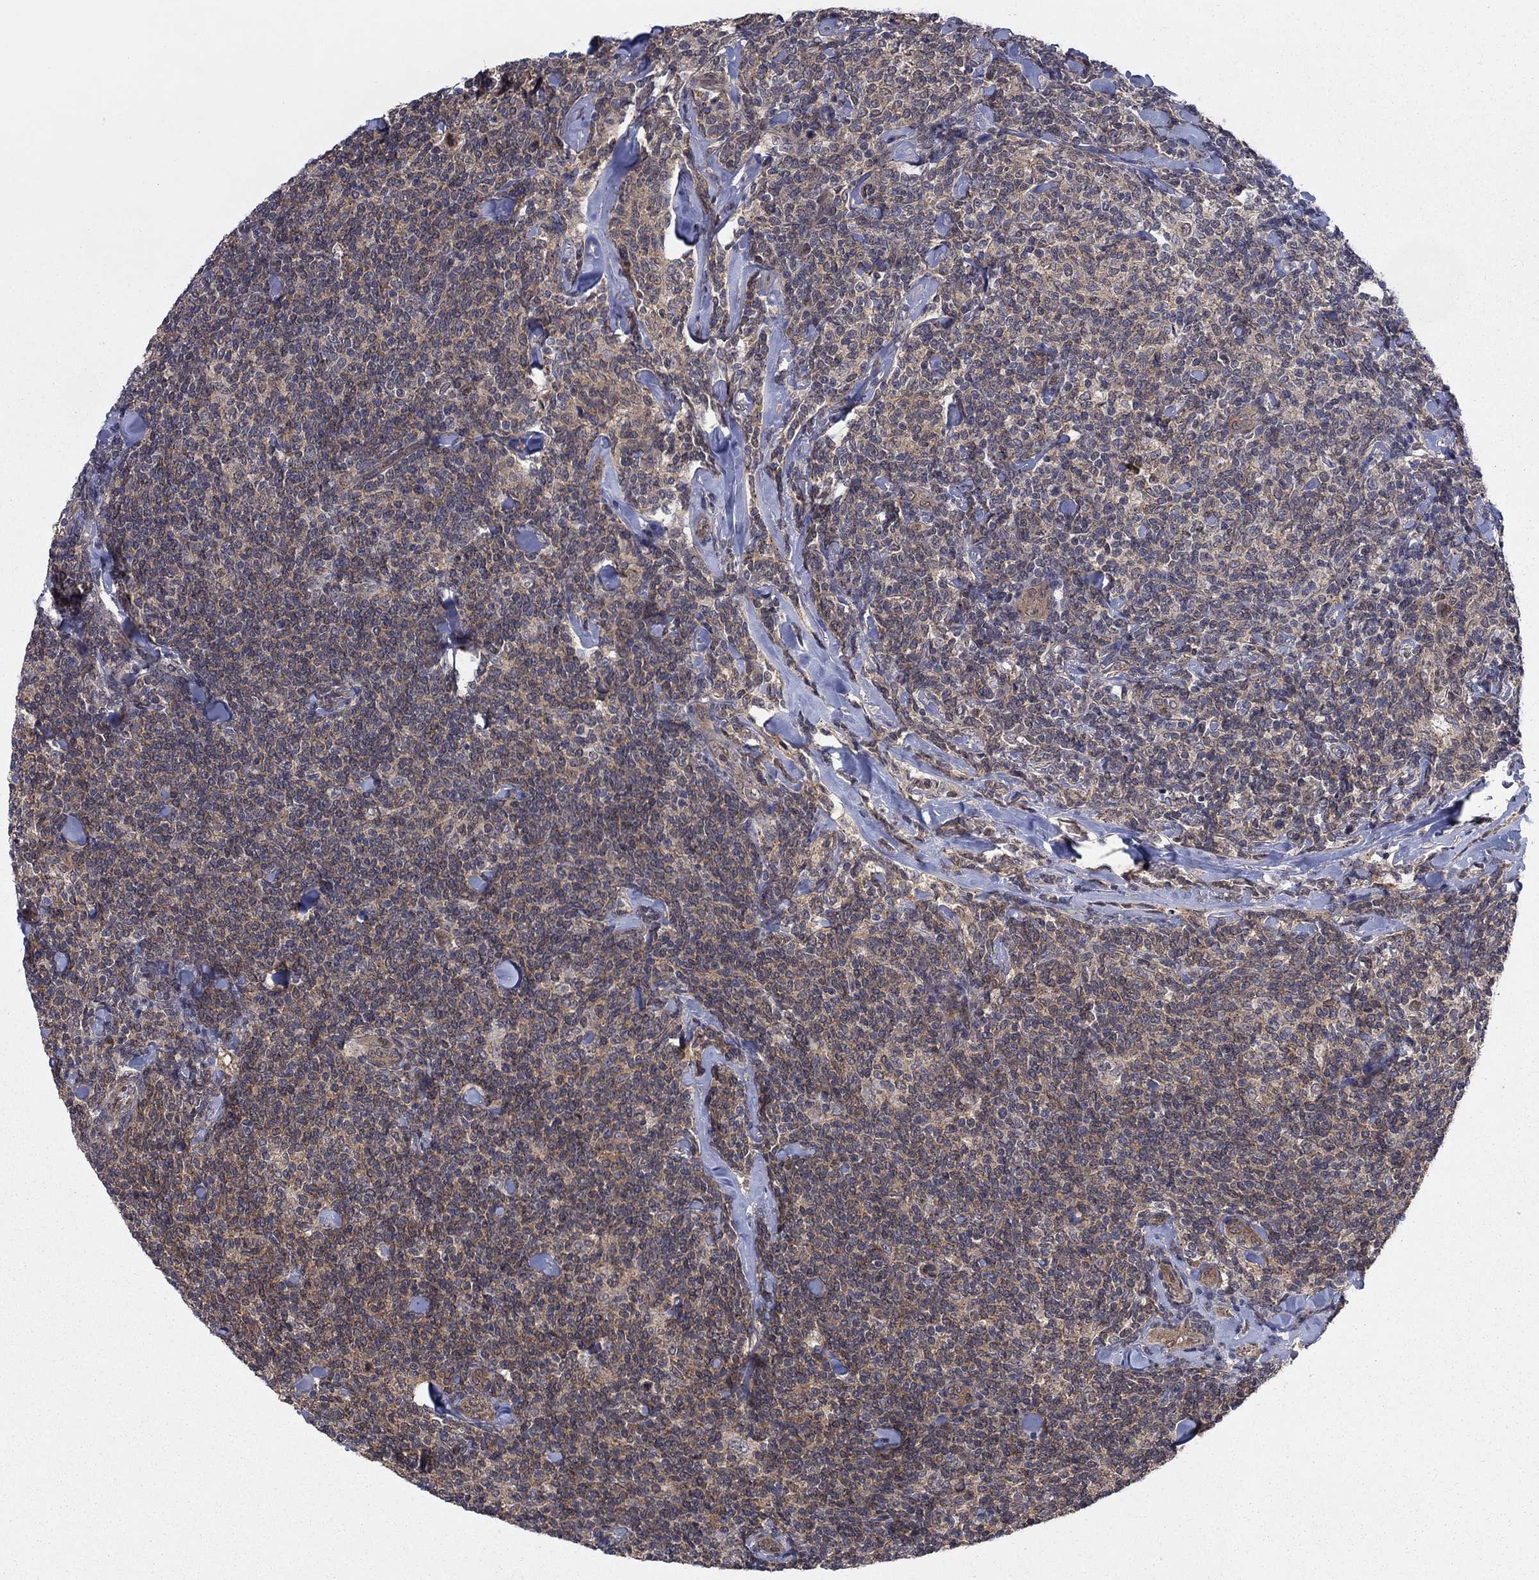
{"staining": {"intensity": "weak", "quantity": ">75%", "location": "cytoplasmic/membranous"}, "tissue": "lymphoma", "cell_type": "Tumor cells", "image_type": "cancer", "snomed": [{"axis": "morphology", "description": "Malignant lymphoma, non-Hodgkin's type, Low grade"}, {"axis": "topography", "description": "Lymph node"}], "caption": "High-power microscopy captured an immunohistochemistry (IHC) histopathology image of low-grade malignant lymphoma, non-Hodgkin's type, revealing weak cytoplasmic/membranous expression in about >75% of tumor cells. The staining is performed using DAB (3,3'-diaminobenzidine) brown chromogen to label protein expression. The nuclei are counter-stained blue using hematoxylin.", "gene": "SH3RF1", "patient": {"sex": "female", "age": 56}}